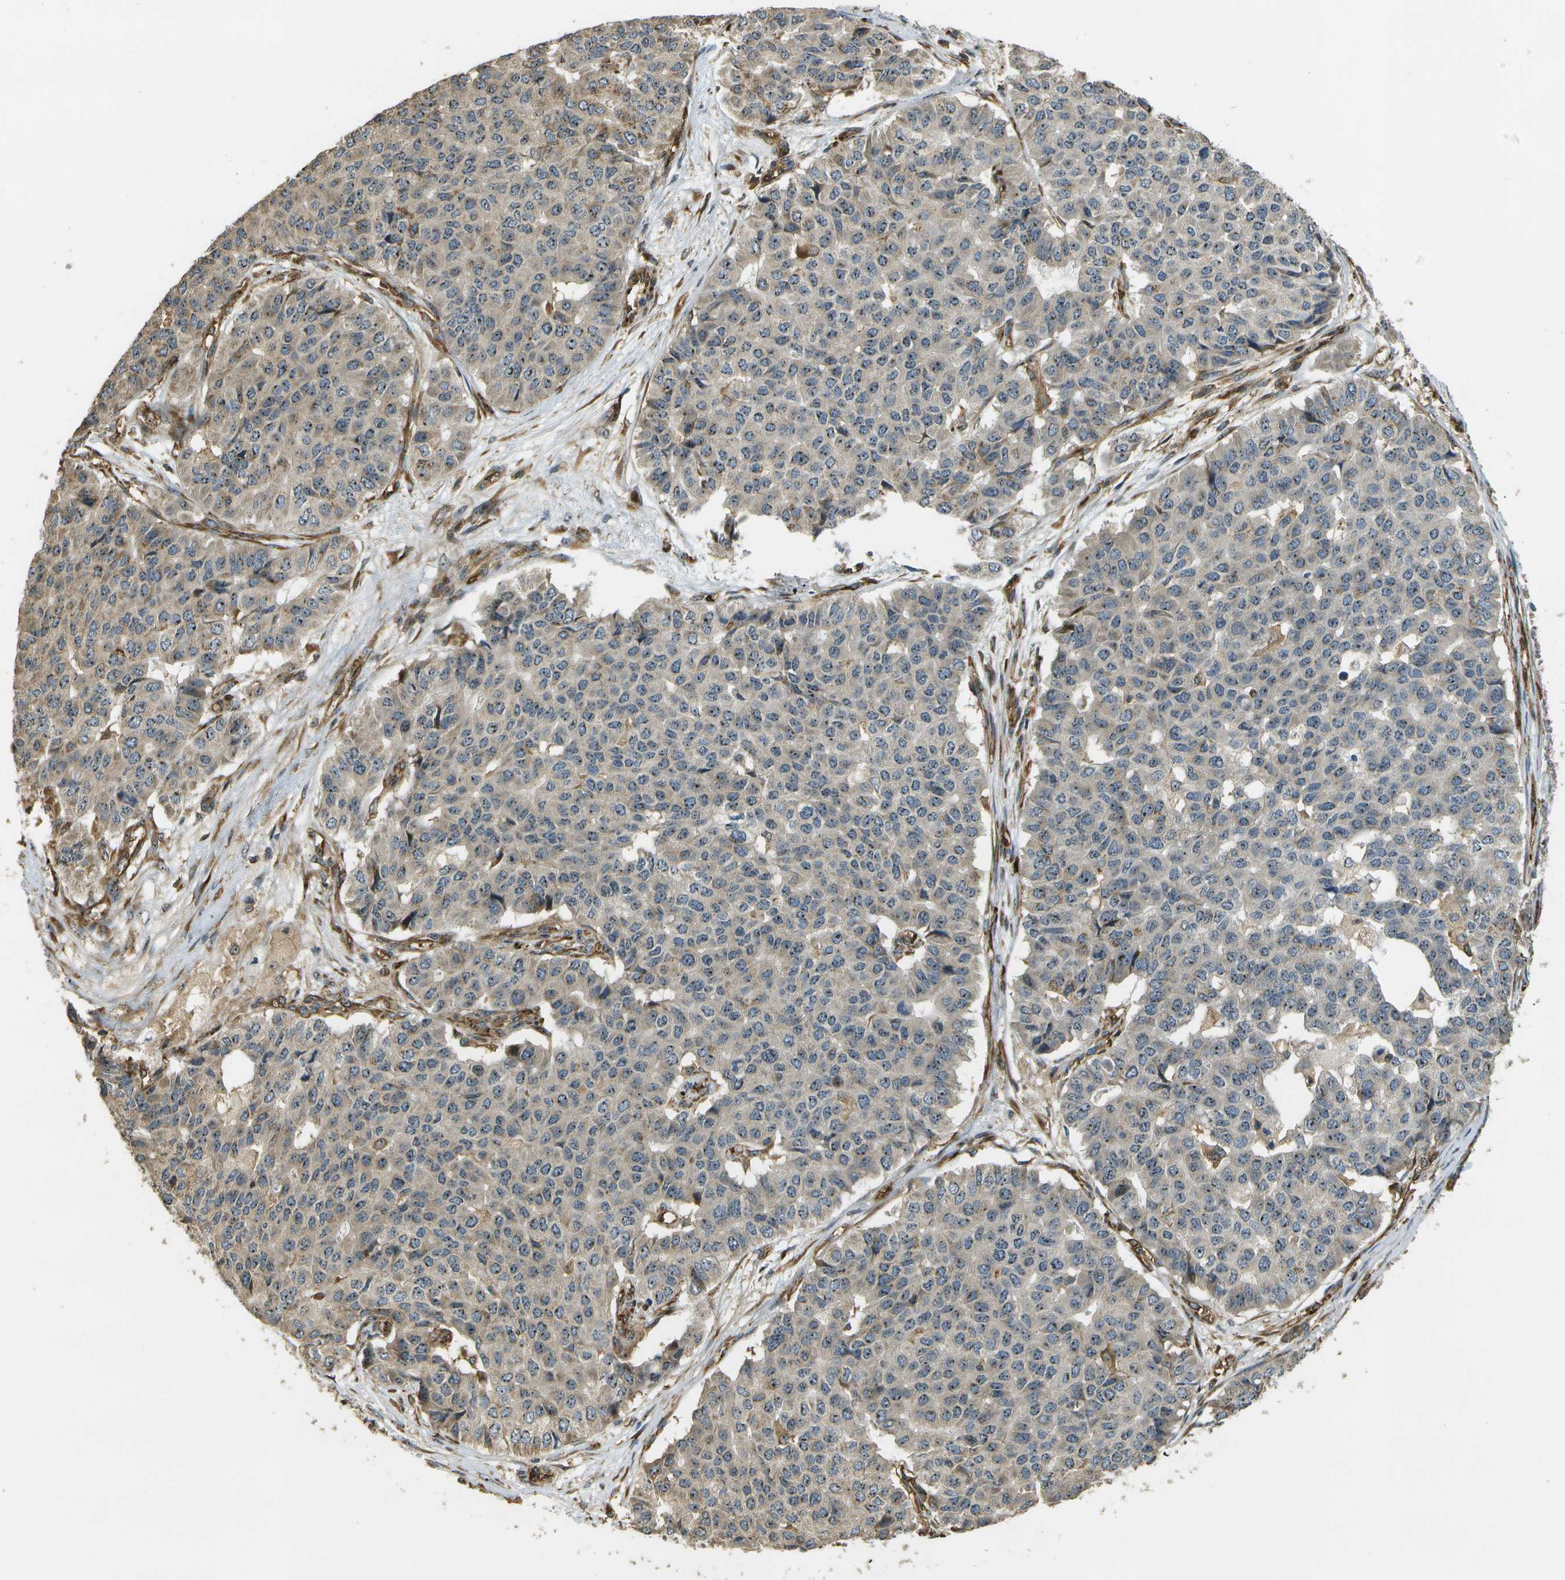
{"staining": {"intensity": "moderate", "quantity": ">75%", "location": "cytoplasmic/membranous,nuclear"}, "tissue": "pancreatic cancer", "cell_type": "Tumor cells", "image_type": "cancer", "snomed": [{"axis": "morphology", "description": "Adenocarcinoma, NOS"}, {"axis": "topography", "description": "Pancreas"}], "caption": "Immunohistochemistry (IHC) photomicrograph of pancreatic cancer stained for a protein (brown), which reveals medium levels of moderate cytoplasmic/membranous and nuclear positivity in approximately >75% of tumor cells.", "gene": "LRP12", "patient": {"sex": "male", "age": 50}}